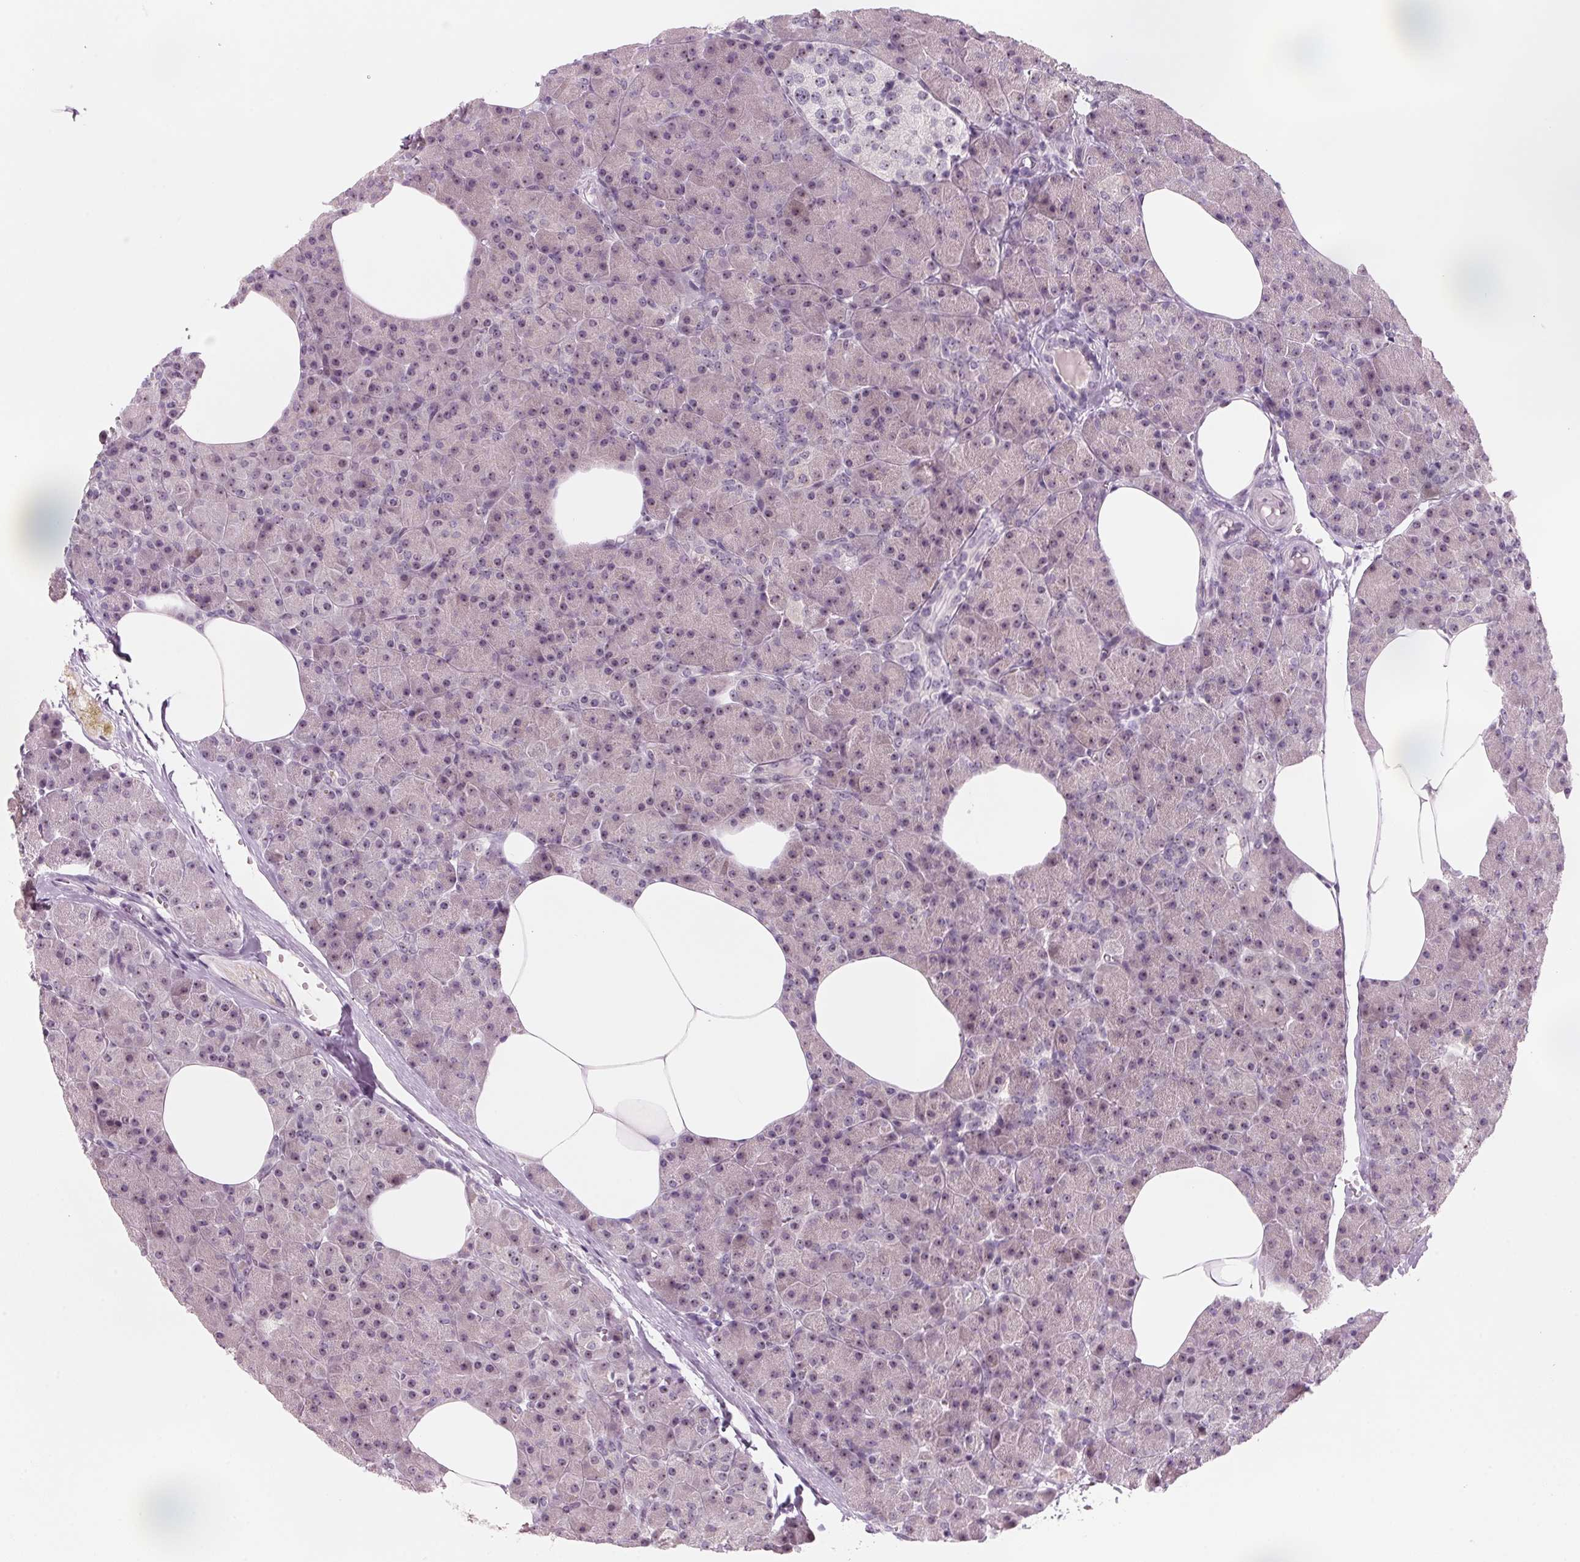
{"staining": {"intensity": "weak", "quantity": "25%-75%", "location": "nuclear"}, "tissue": "pancreas", "cell_type": "Exocrine glandular cells", "image_type": "normal", "snomed": [{"axis": "morphology", "description": "Normal tissue, NOS"}, {"axis": "topography", "description": "Pancreas"}], "caption": "Immunohistochemical staining of benign human pancreas exhibits low levels of weak nuclear expression in approximately 25%-75% of exocrine glandular cells.", "gene": "DNTTIP2", "patient": {"sex": "female", "age": 45}}